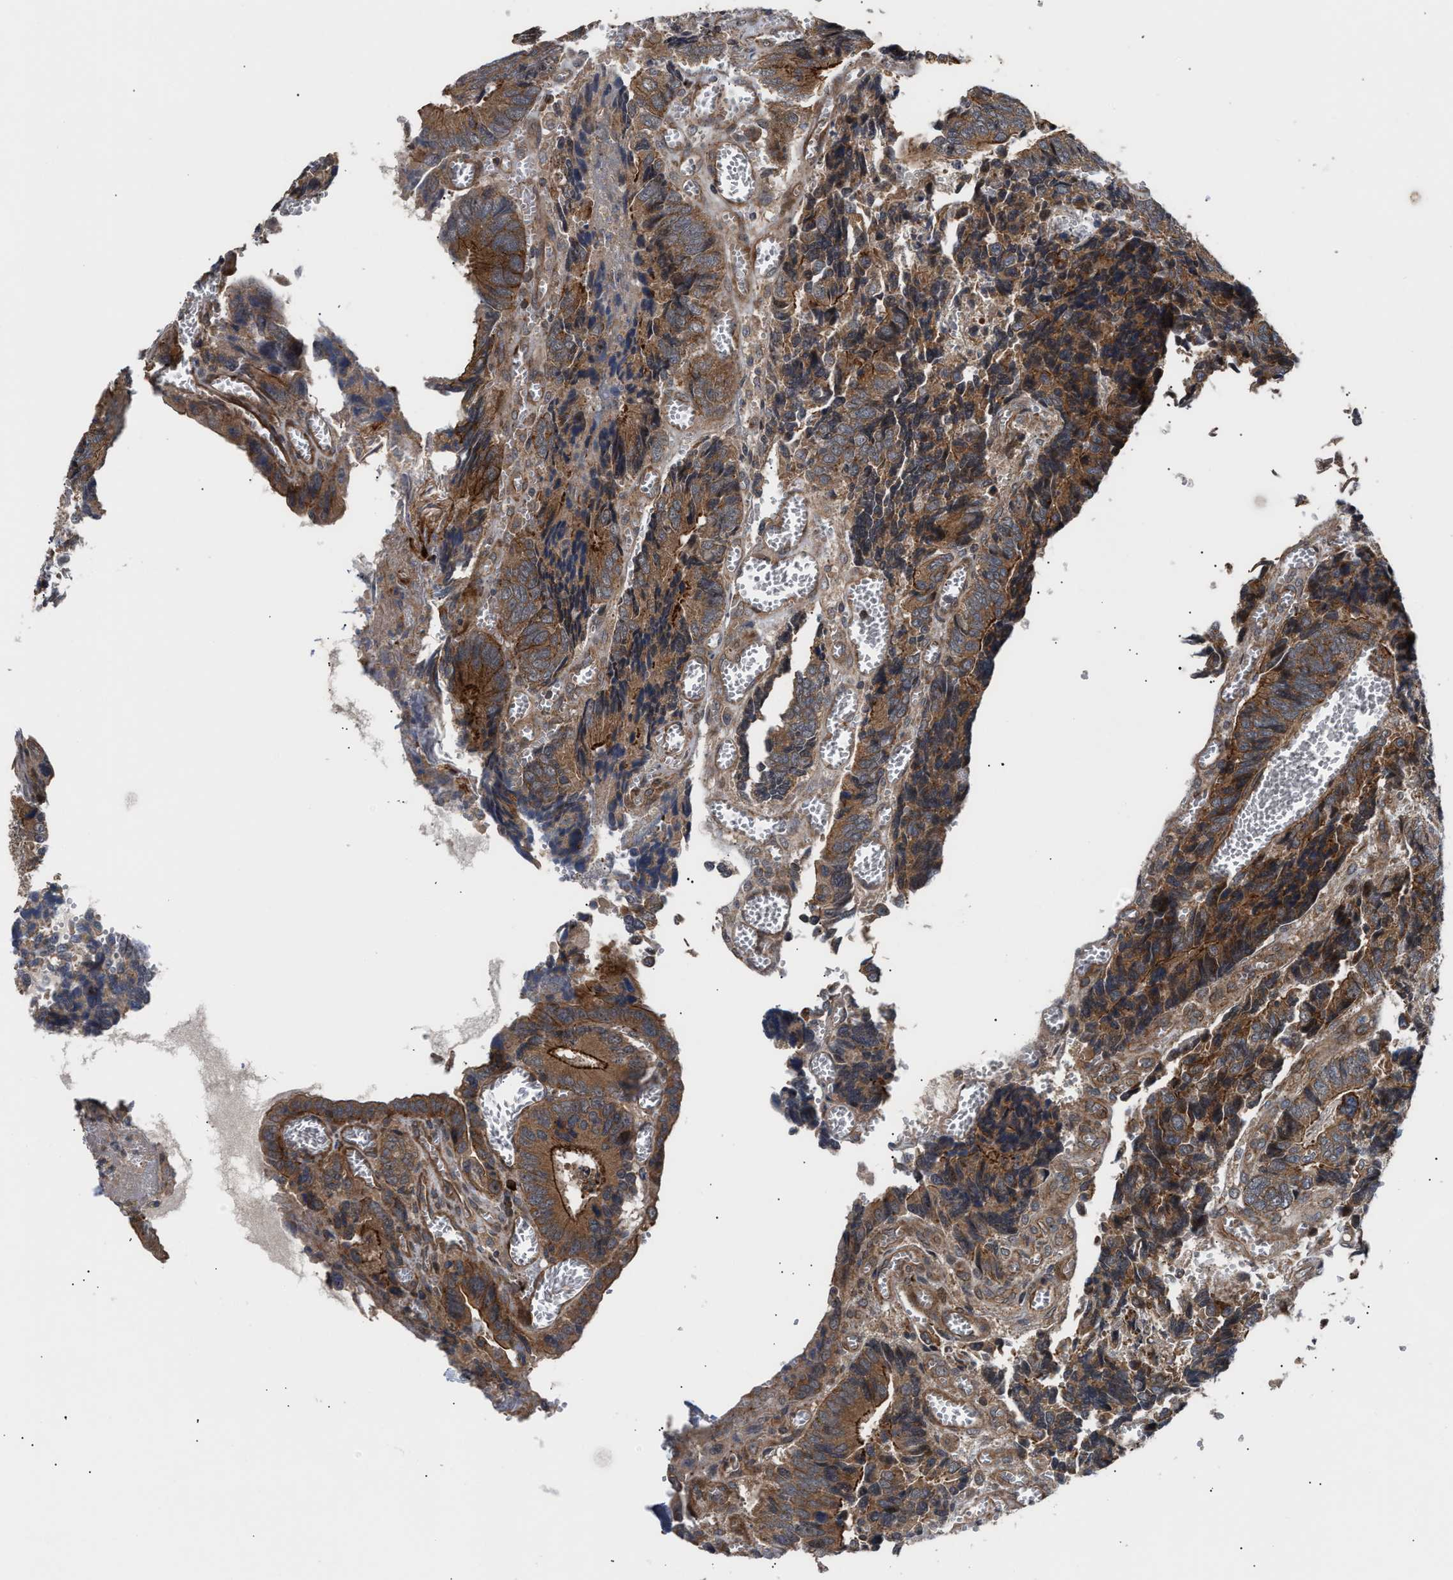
{"staining": {"intensity": "moderate", "quantity": ">75%", "location": "cytoplasmic/membranous"}, "tissue": "colorectal cancer", "cell_type": "Tumor cells", "image_type": "cancer", "snomed": [{"axis": "morphology", "description": "Adenocarcinoma, NOS"}, {"axis": "topography", "description": "Colon"}], "caption": "Tumor cells reveal moderate cytoplasmic/membranous expression in about >75% of cells in colorectal cancer.", "gene": "STAU1", "patient": {"sex": "male", "age": 72}}